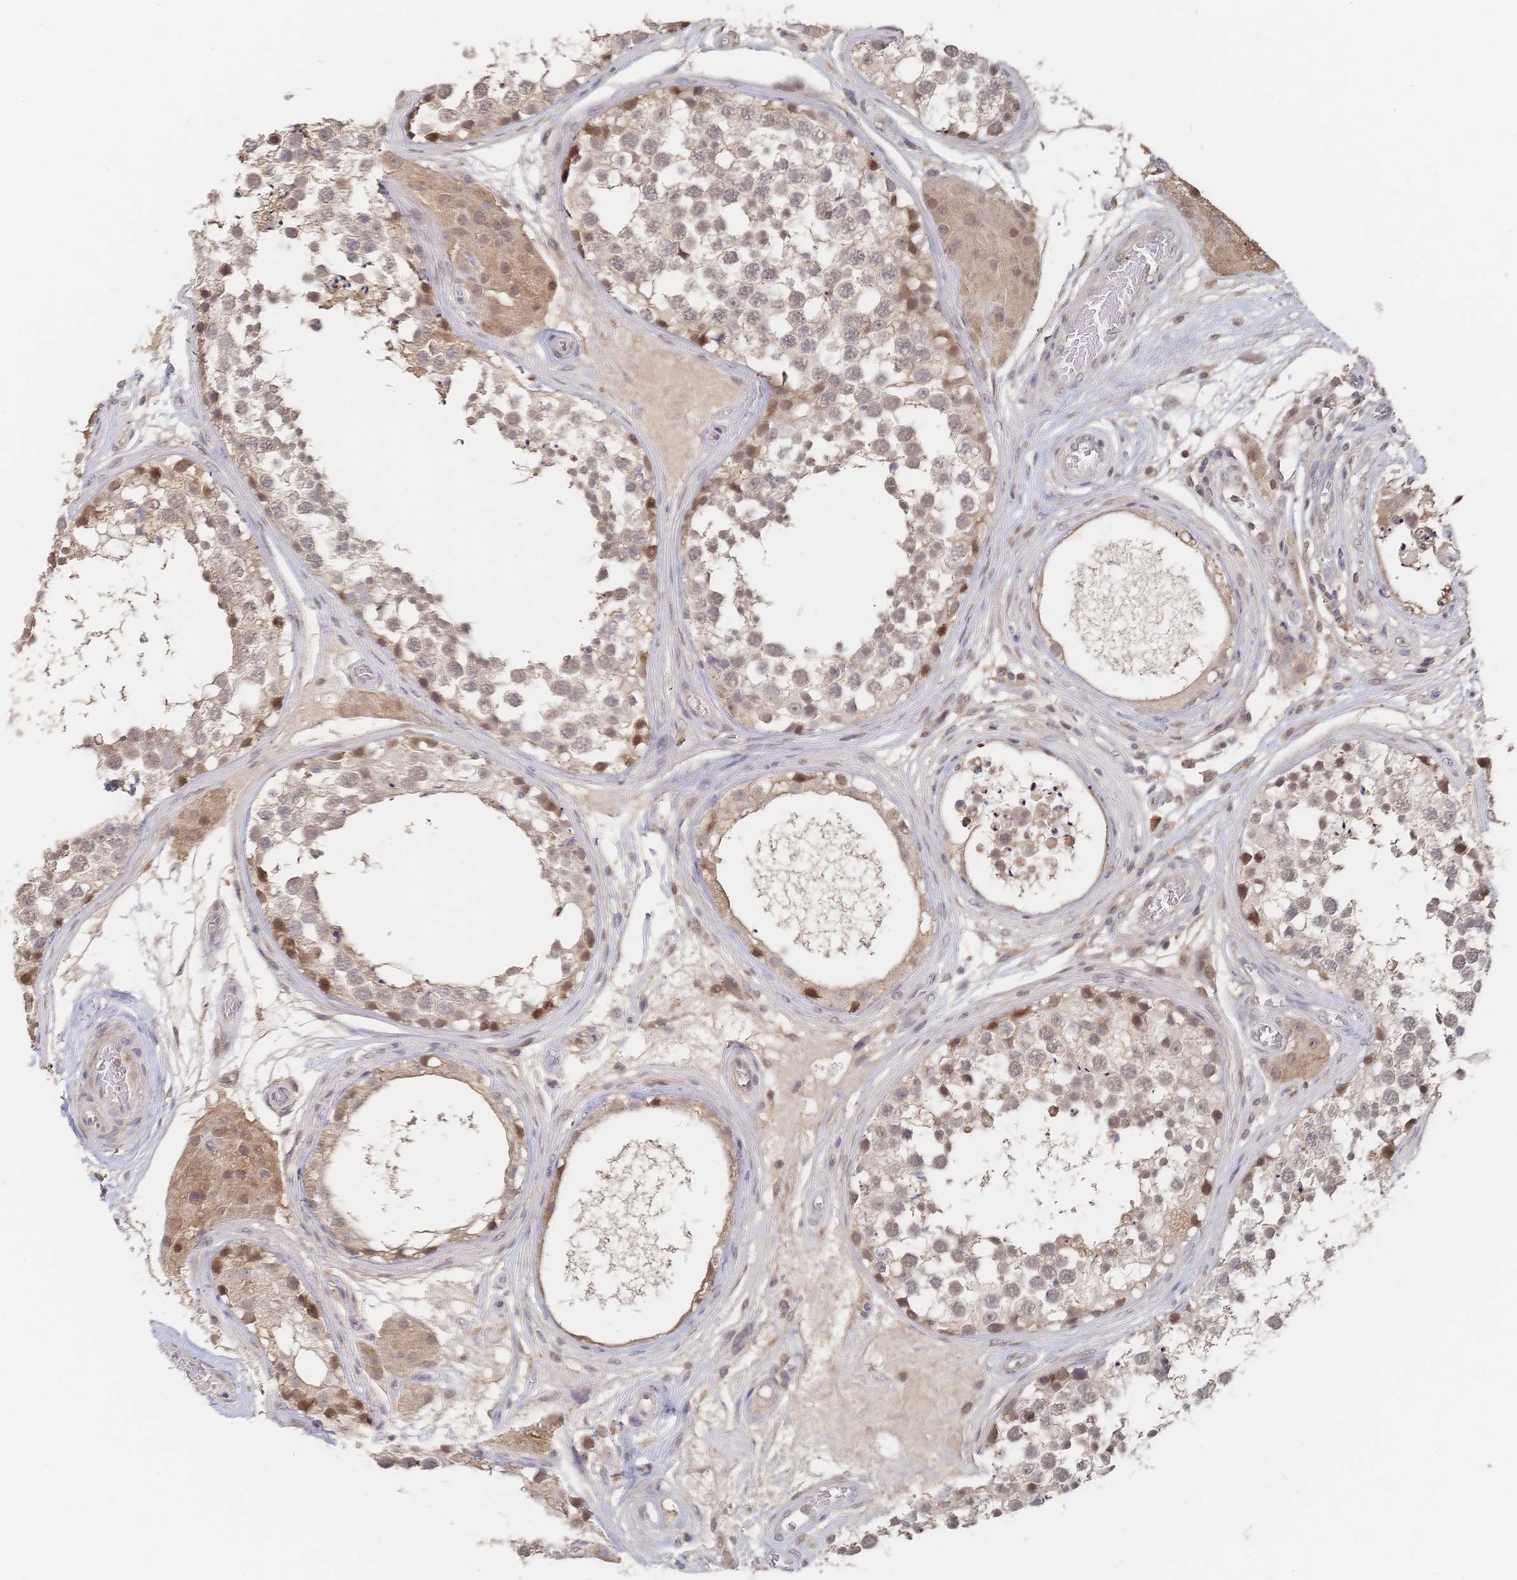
{"staining": {"intensity": "moderate", "quantity": "<25%", "location": "cytoplasmic/membranous"}, "tissue": "testis", "cell_type": "Cells in seminiferous ducts", "image_type": "normal", "snomed": [{"axis": "morphology", "description": "Normal tissue, NOS"}, {"axis": "morphology", "description": "Seminoma, NOS"}, {"axis": "topography", "description": "Testis"}], "caption": "The immunohistochemical stain labels moderate cytoplasmic/membranous staining in cells in seminiferous ducts of benign testis. The protein of interest is shown in brown color, while the nuclei are stained blue.", "gene": "LRP5", "patient": {"sex": "male", "age": 65}}